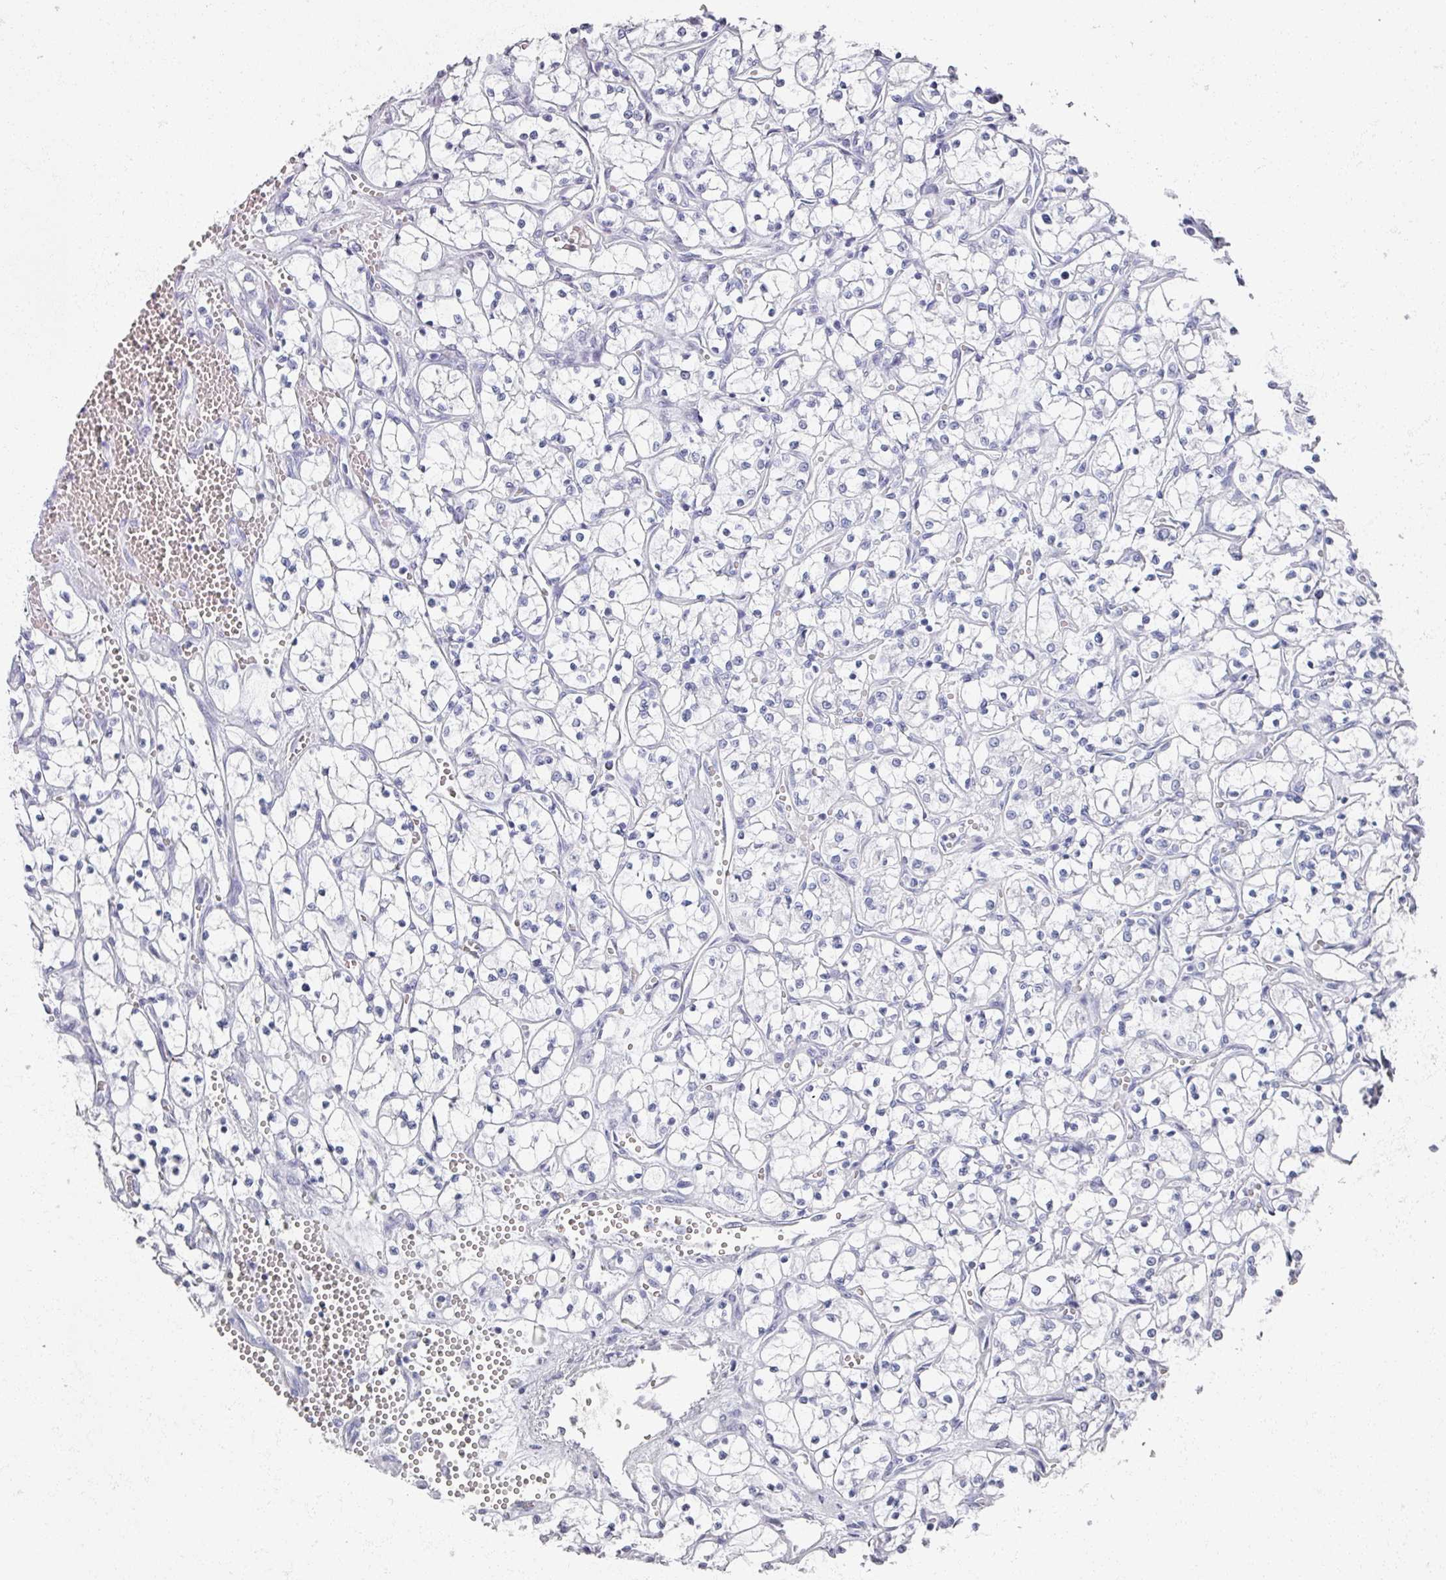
{"staining": {"intensity": "negative", "quantity": "none", "location": "none"}, "tissue": "renal cancer", "cell_type": "Tumor cells", "image_type": "cancer", "snomed": [{"axis": "morphology", "description": "Adenocarcinoma, NOS"}, {"axis": "topography", "description": "Kidney"}], "caption": "A histopathology image of renal adenocarcinoma stained for a protein reveals no brown staining in tumor cells.", "gene": "OMG", "patient": {"sex": "female", "age": 69}}